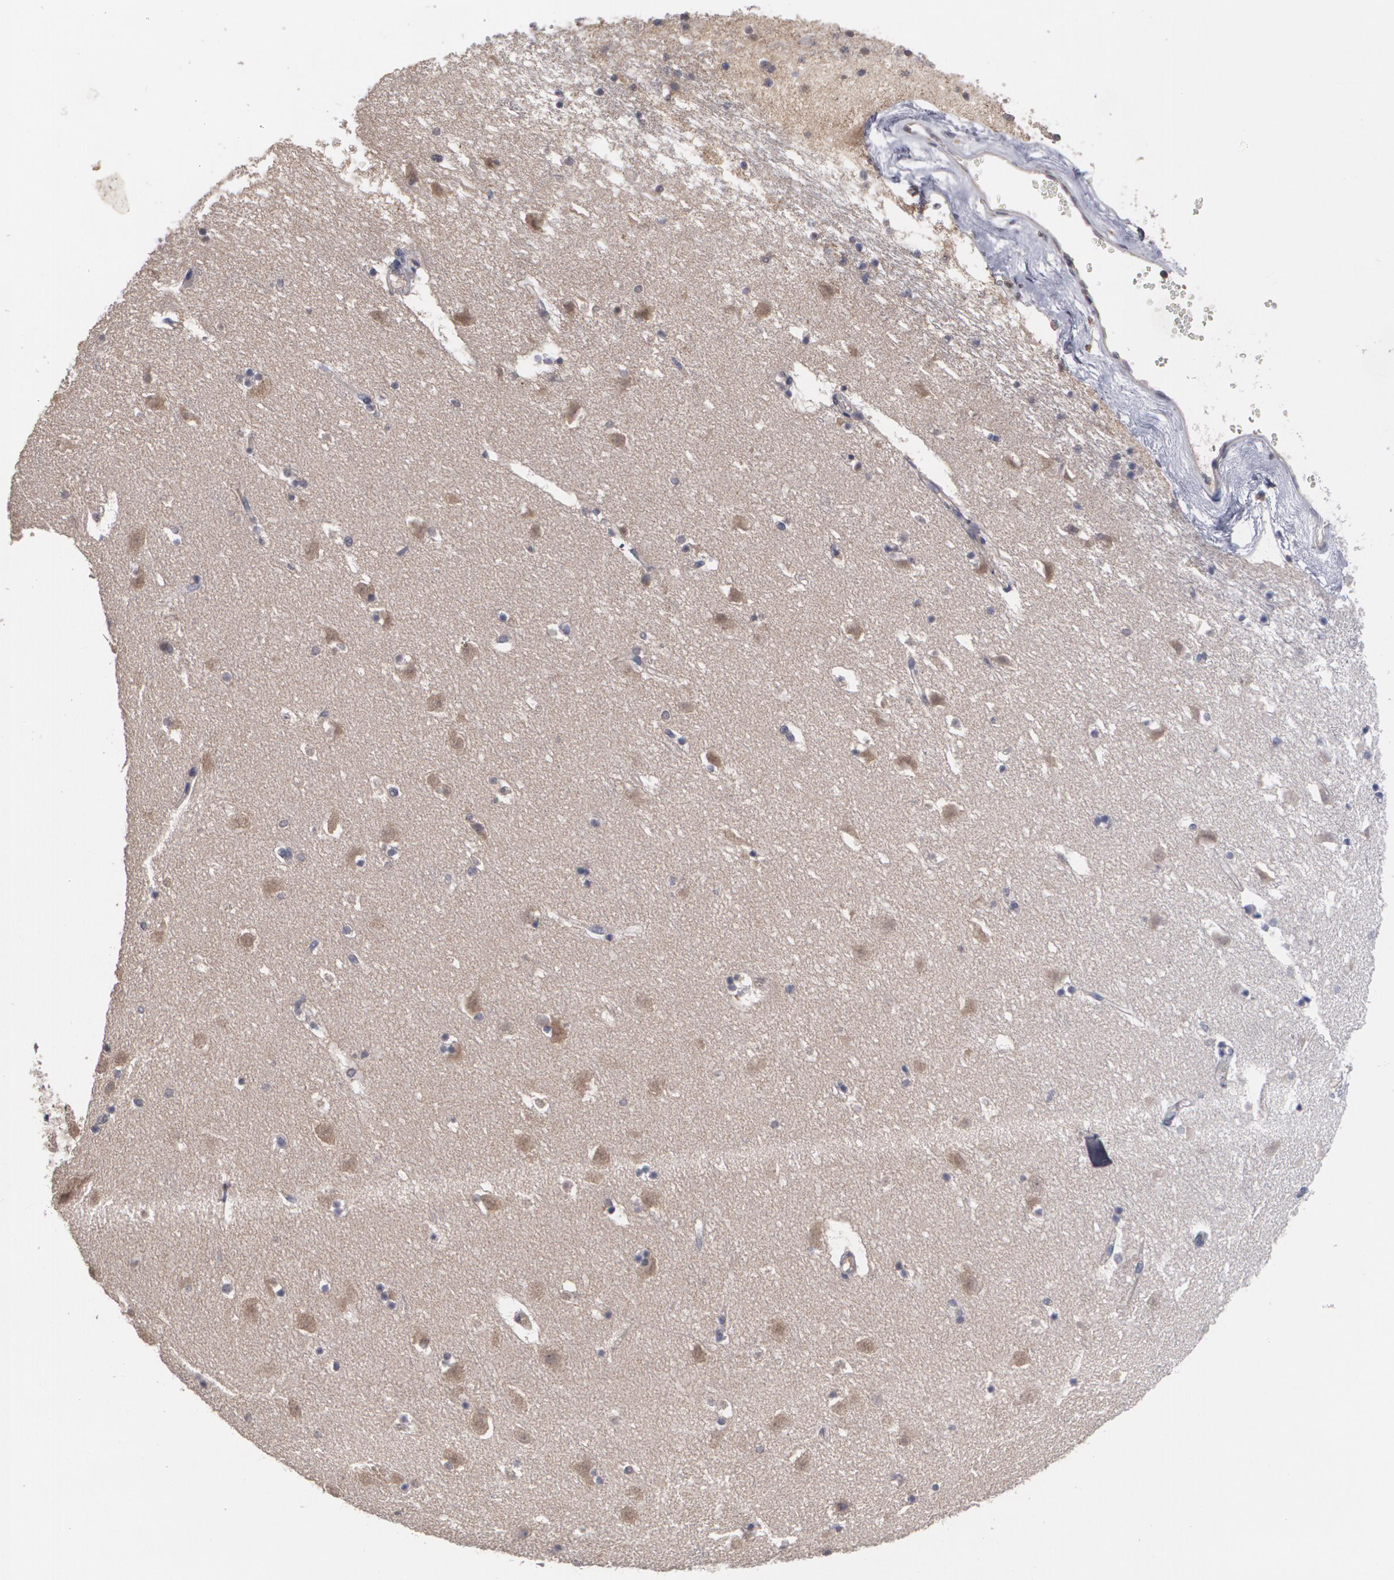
{"staining": {"intensity": "negative", "quantity": "none", "location": "none"}, "tissue": "caudate", "cell_type": "Glial cells", "image_type": "normal", "snomed": [{"axis": "morphology", "description": "Normal tissue, NOS"}, {"axis": "topography", "description": "Lateral ventricle wall"}], "caption": "Immunohistochemistry (IHC) micrograph of normal caudate: human caudate stained with DAB (3,3'-diaminobenzidine) exhibits no significant protein positivity in glial cells. Nuclei are stained in blue.", "gene": "ARF6", "patient": {"sex": "male", "age": 45}}